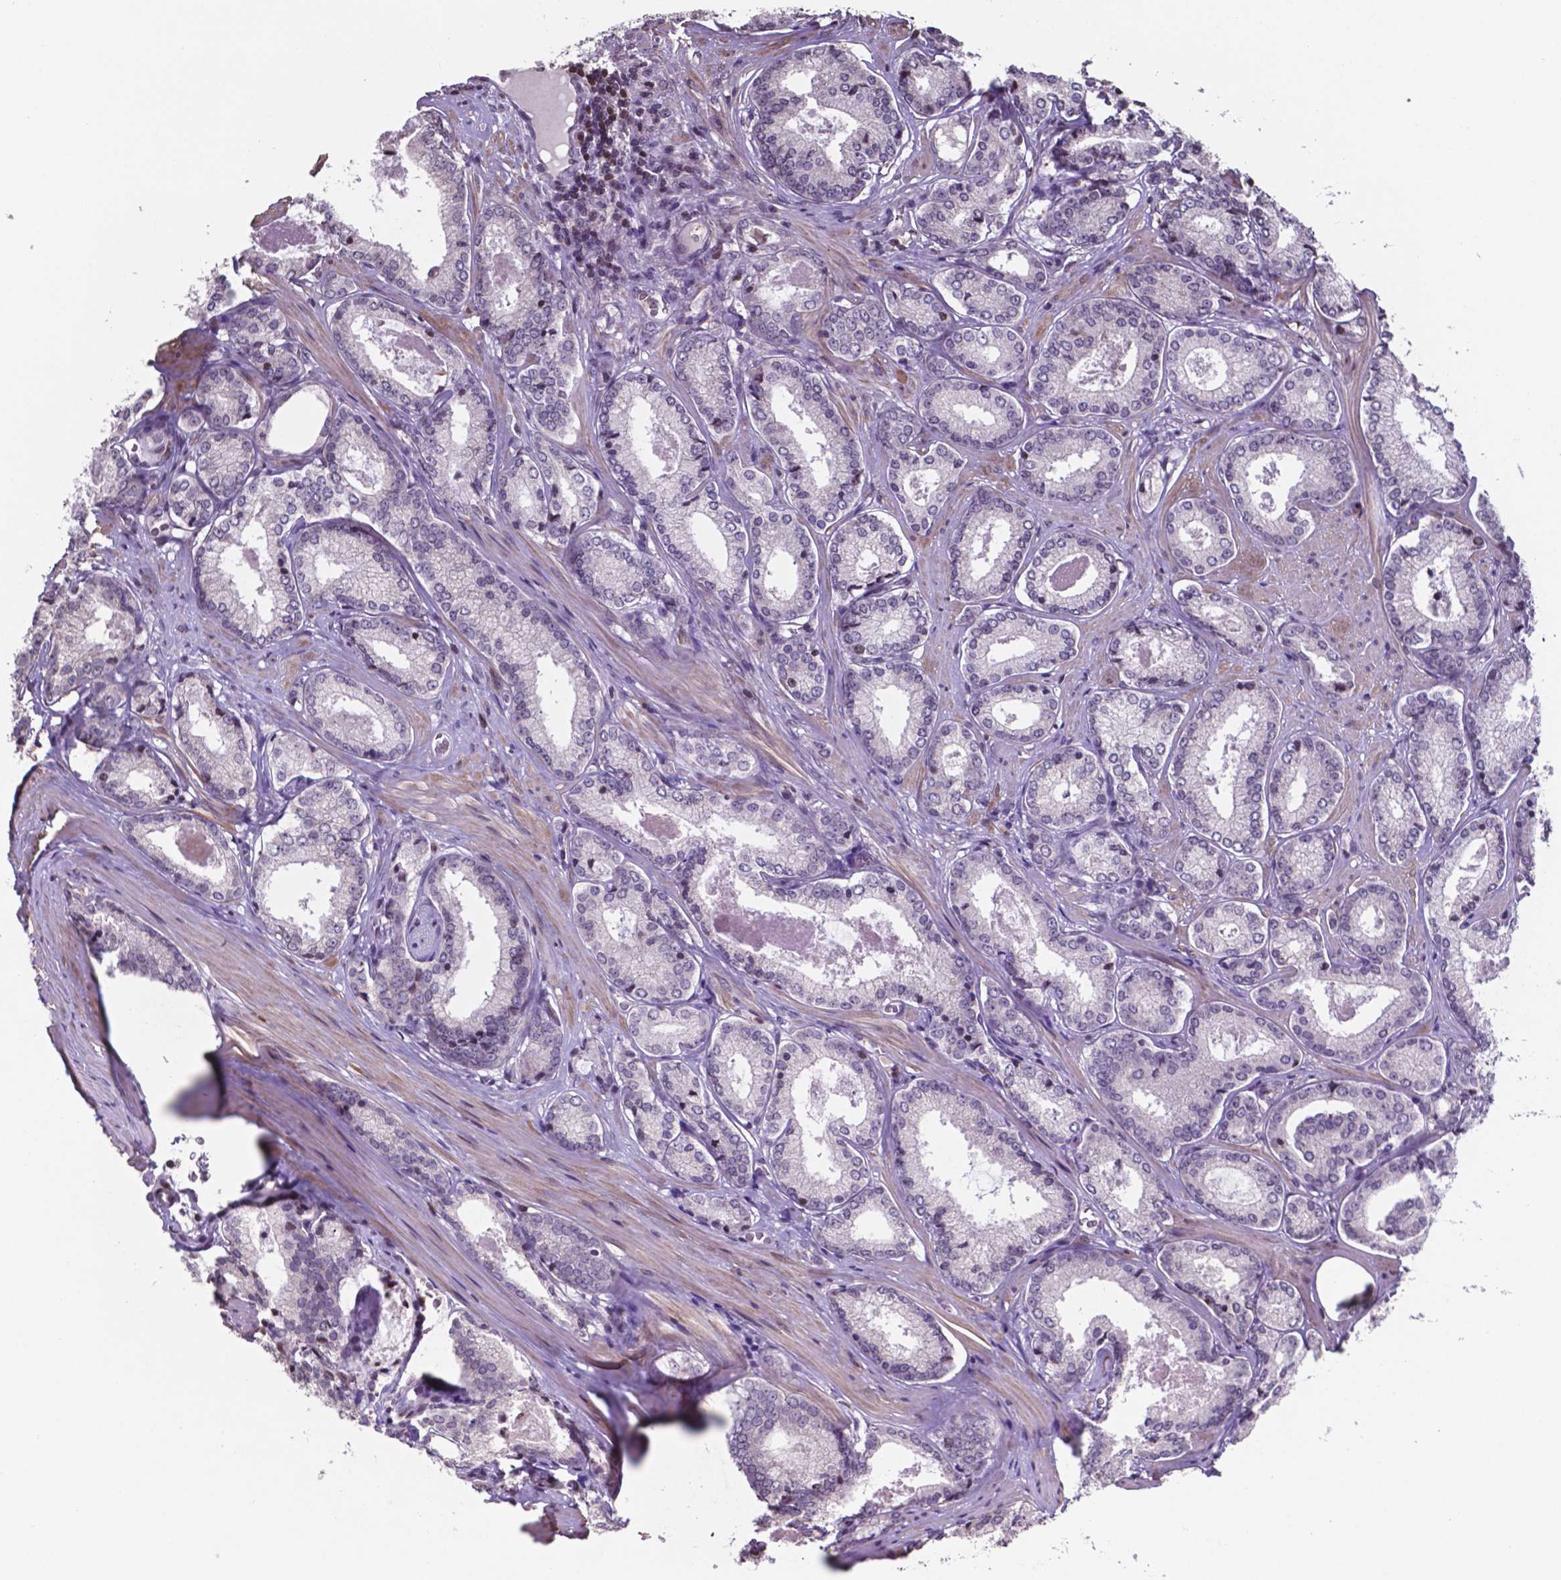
{"staining": {"intensity": "negative", "quantity": "none", "location": "none"}, "tissue": "prostate cancer", "cell_type": "Tumor cells", "image_type": "cancer", "snomed": [{"axis": "morphology", "description": "Adenocarcinoma, Low grade"}, {"axis": "topography", "description": "Prostate"}], "caption": "This is an immunohistochemistry (IHC) histopathology image of human prostate adenocarcinoma (low-grade). There is no expression in tumor cells.", "gene": "MLC1", "patient": {"sex": "male", "age": 56}}